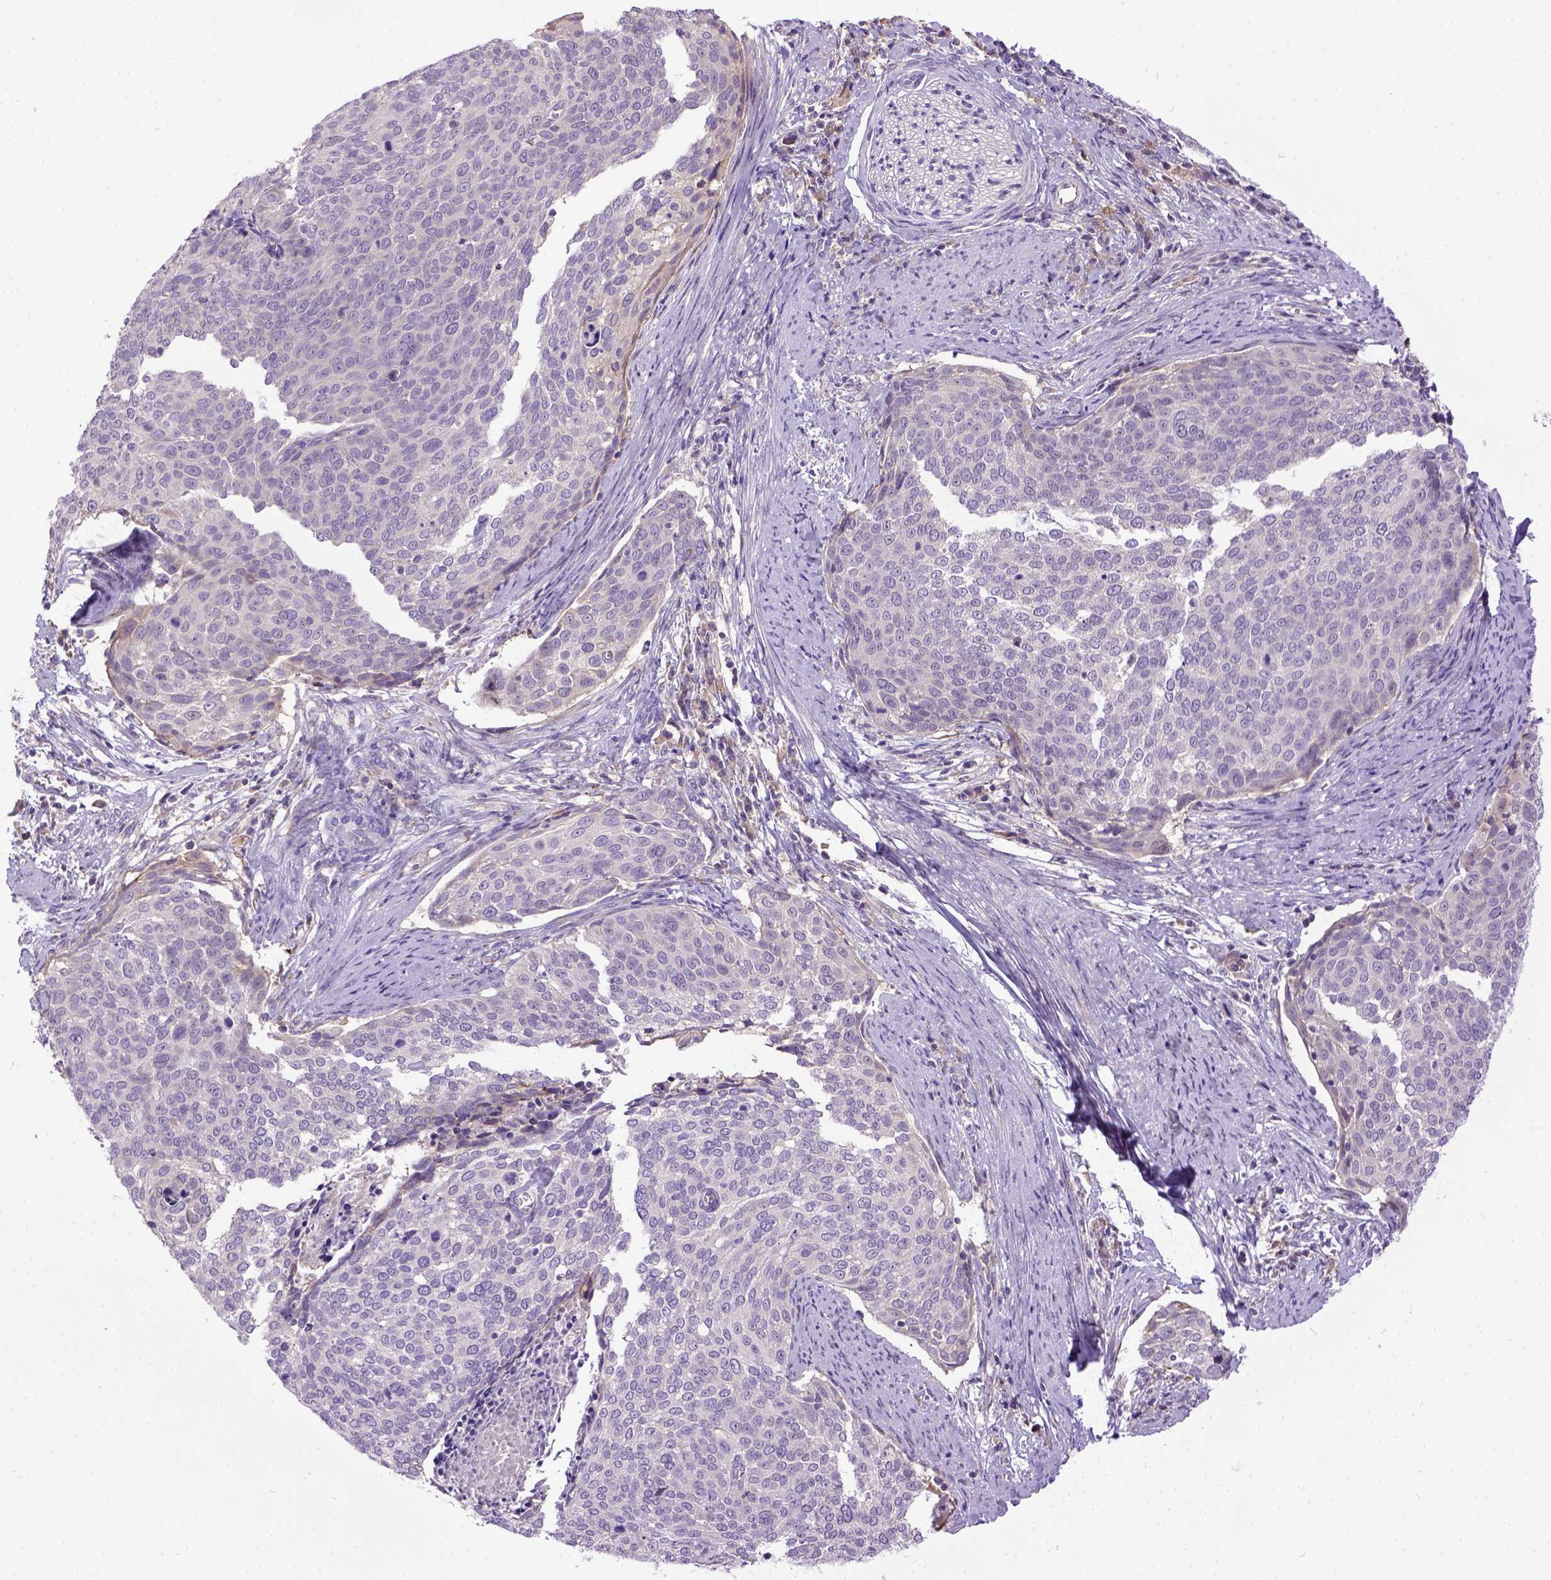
{"staining": {"intensity": "negative", "quantity": "none", "location": "none"}, "tissue": "cervical cancer", "cell_type": "Tumor cells", "image_type": "cancer", "snomed": [{"axis": "morphology", "description": "Squamous cell carcinoma, NOS"}, {"axis": "topography", "description": "Cervix"}], "caption": "Tumor cells show no significant positivity in cervical cancer.", "gene": "NEK5", "patient": {"sex": "female", "age": 39}}